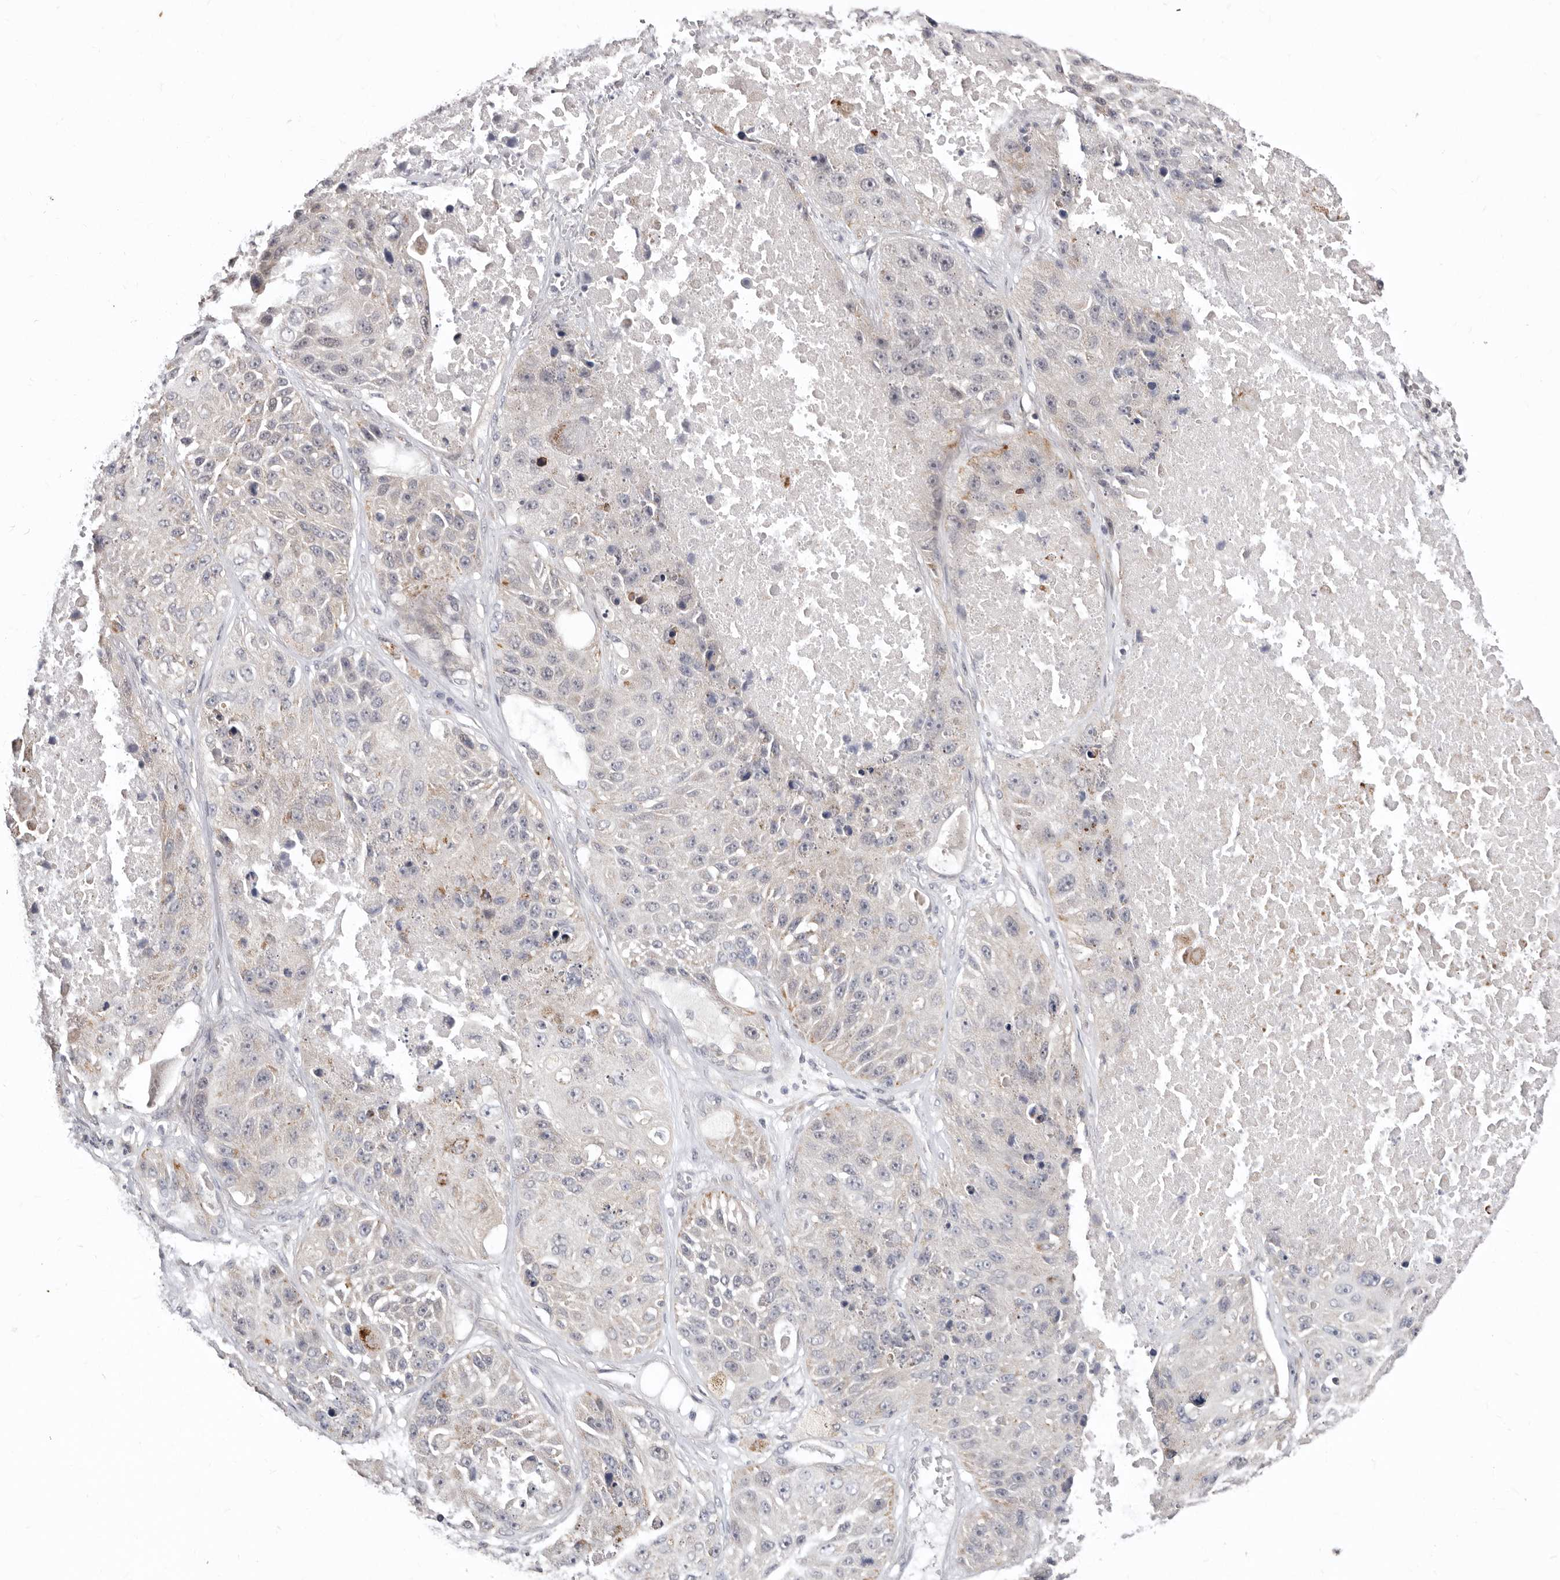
{"staining": {"intensity": "negative", "quantity": "none", "location": "none"}, "tissue": "lung cancer", "cell_type": "Tumor cells", "image_type": "cancer", "snomed": [{"axis": "morphology", "description": "Squamous cell carcinoma, NOS"}, {"axis": "topography", "description": "Lung"}], "caption": "The histopathology image reveals no significant staining in tumor cells of lung cancer. (DAB (3,3'-diaminobenzidine) IHC visualized using brightfield microscopy, high magnification).", "gene": "KLHL4", "patient": {"sex": "male", "age": 61}}